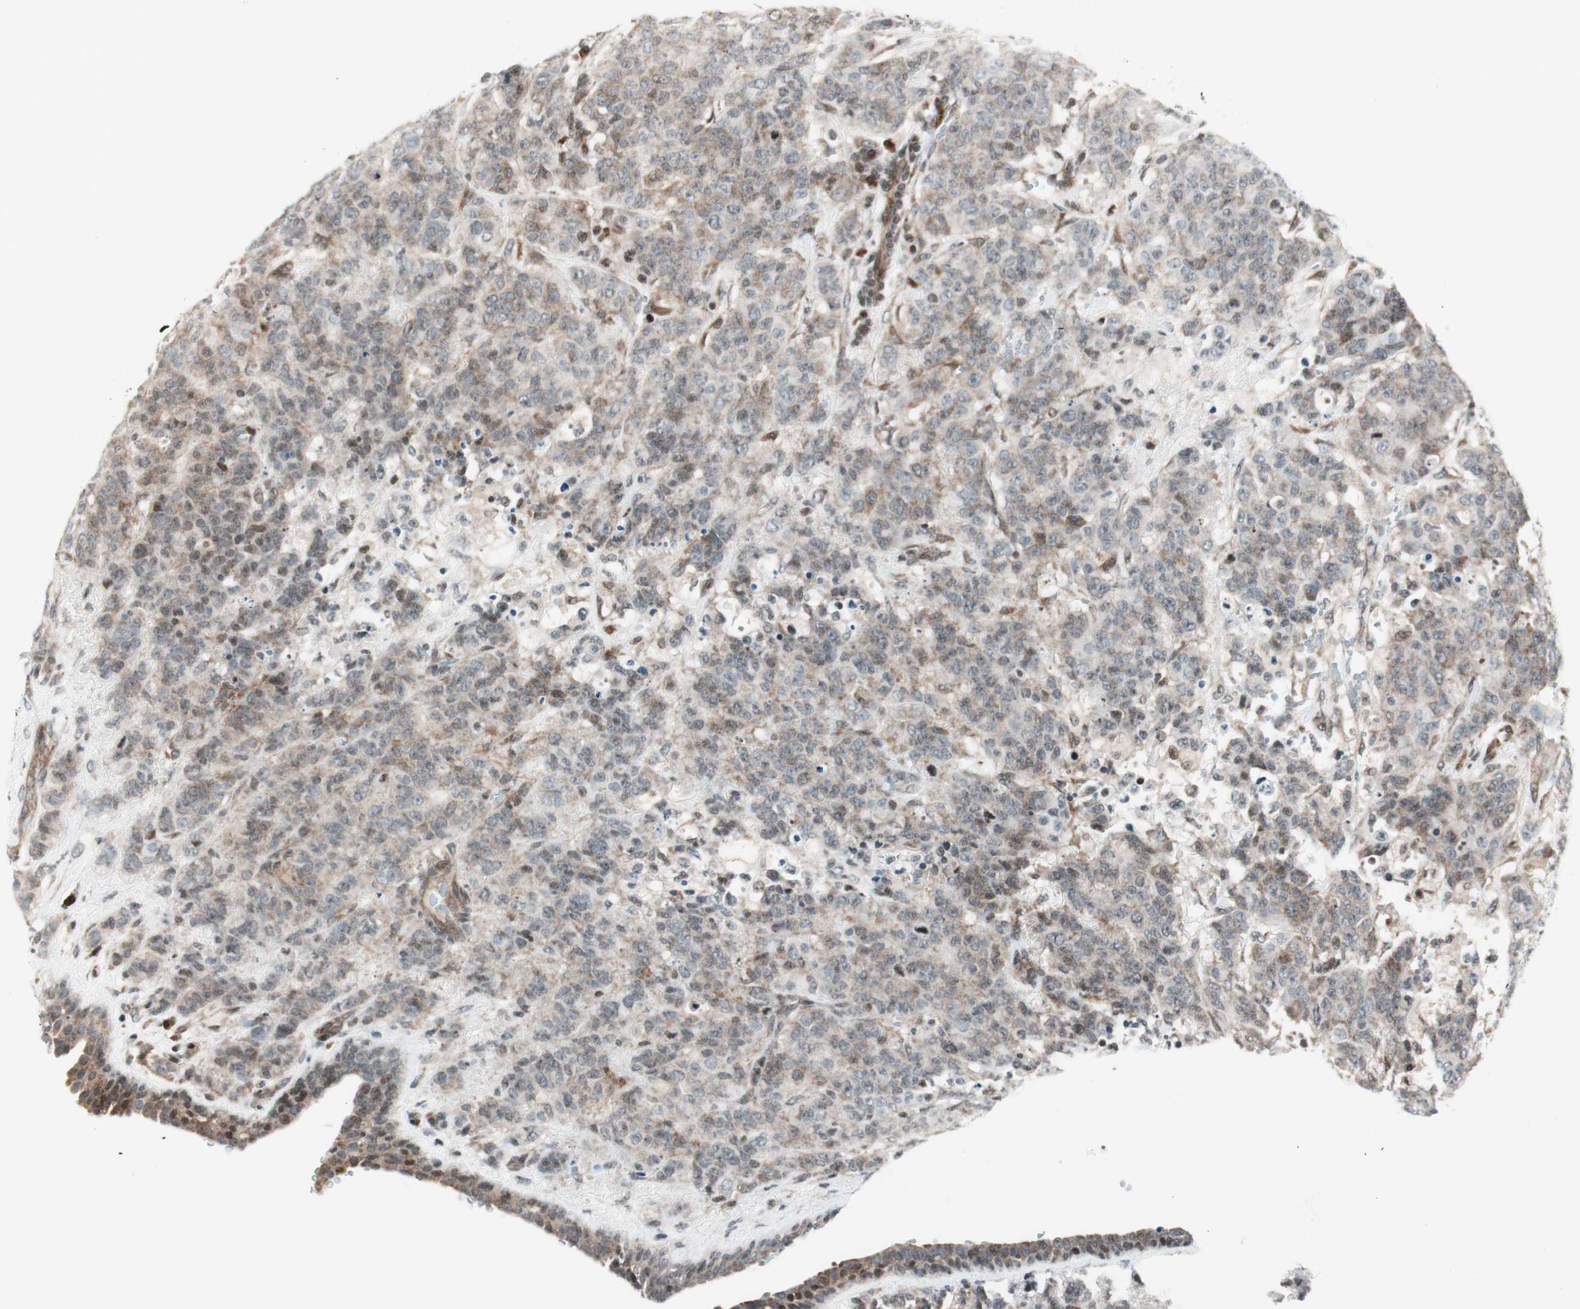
{"staining": {"intensity": "weak", "quantity": ">75%", "location": "cytoplasmic/membranous"}, "tissue": "breast cancer", "cell_type": "Tumor cells", "image_type": "cancer", "snomed": [{"axis": "morphology", "description": "Duct carcinoma"}, {"axis": "topography", "description": "Breast"}], "caption": "Protein expression analysis of breast cancer (invasive ductal carcinoma) exhibits weak cytoplasmic/membranous expression in about >75% of tumor cells. (Brightfield microscopy of DAB IHC at high magnification).", "gene": "TPT1", "patient": {"sex": "female", "age": 40}}